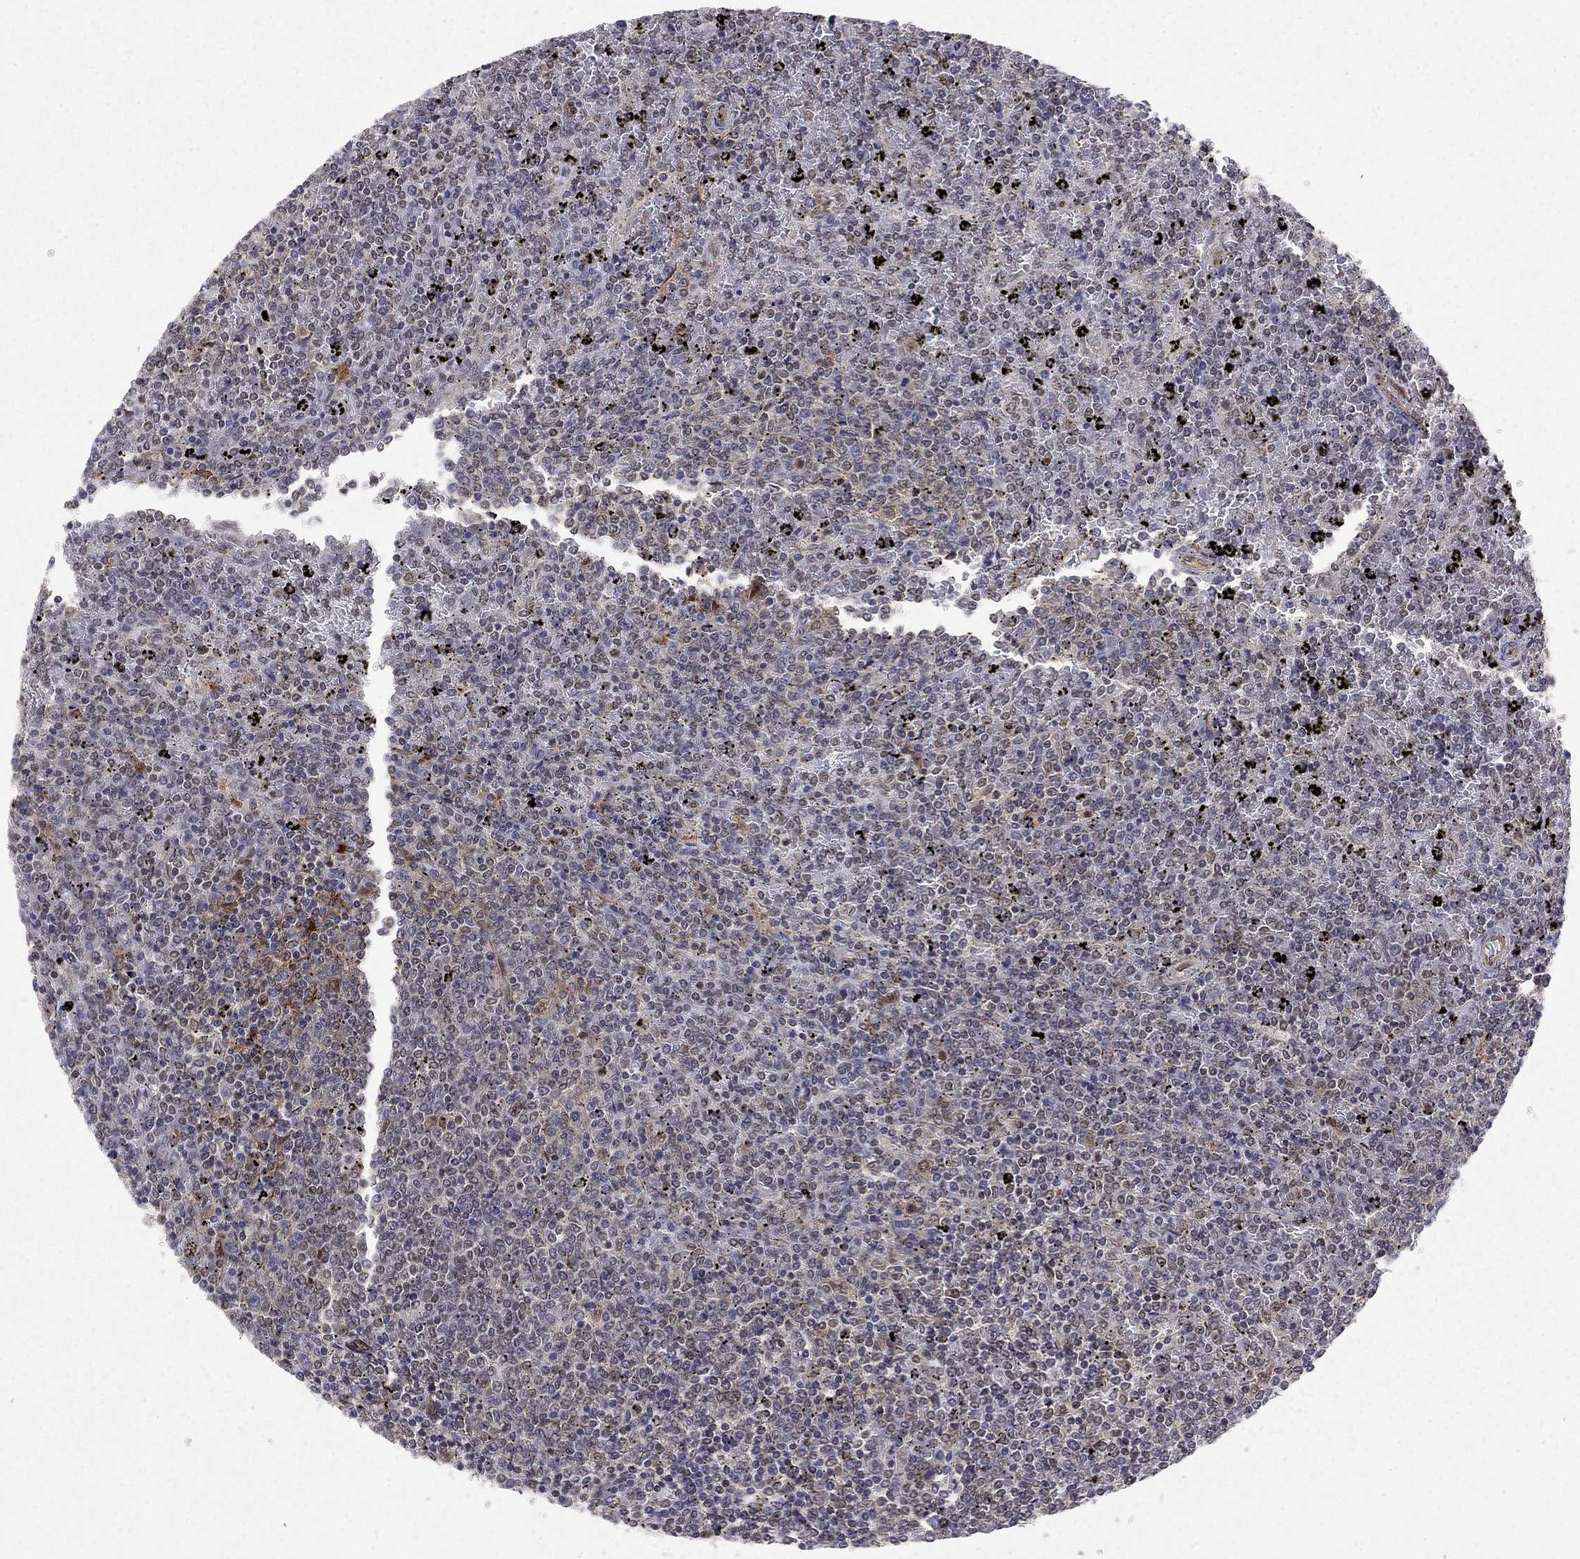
{"staining": {"intensity": "negative", "quantity": "none", "location": "none"}, "tissue": "lymphoma", "cell_type": "Tumor cells", "image_type": "cancer", "snomed": [{"axis": "morphology", "description": "Malignant lymphoma, non-Hodgkin's type, Low grade"}, {"axis": "topography", "description": "Spleen"}], "caption": "An image of human malignant lymphoma, non-Hodgkin's type (low-grade) is negative for staining in tumor cells.", "gene": "SAP30L", "patient": {"sex": "female", "age": 77}}